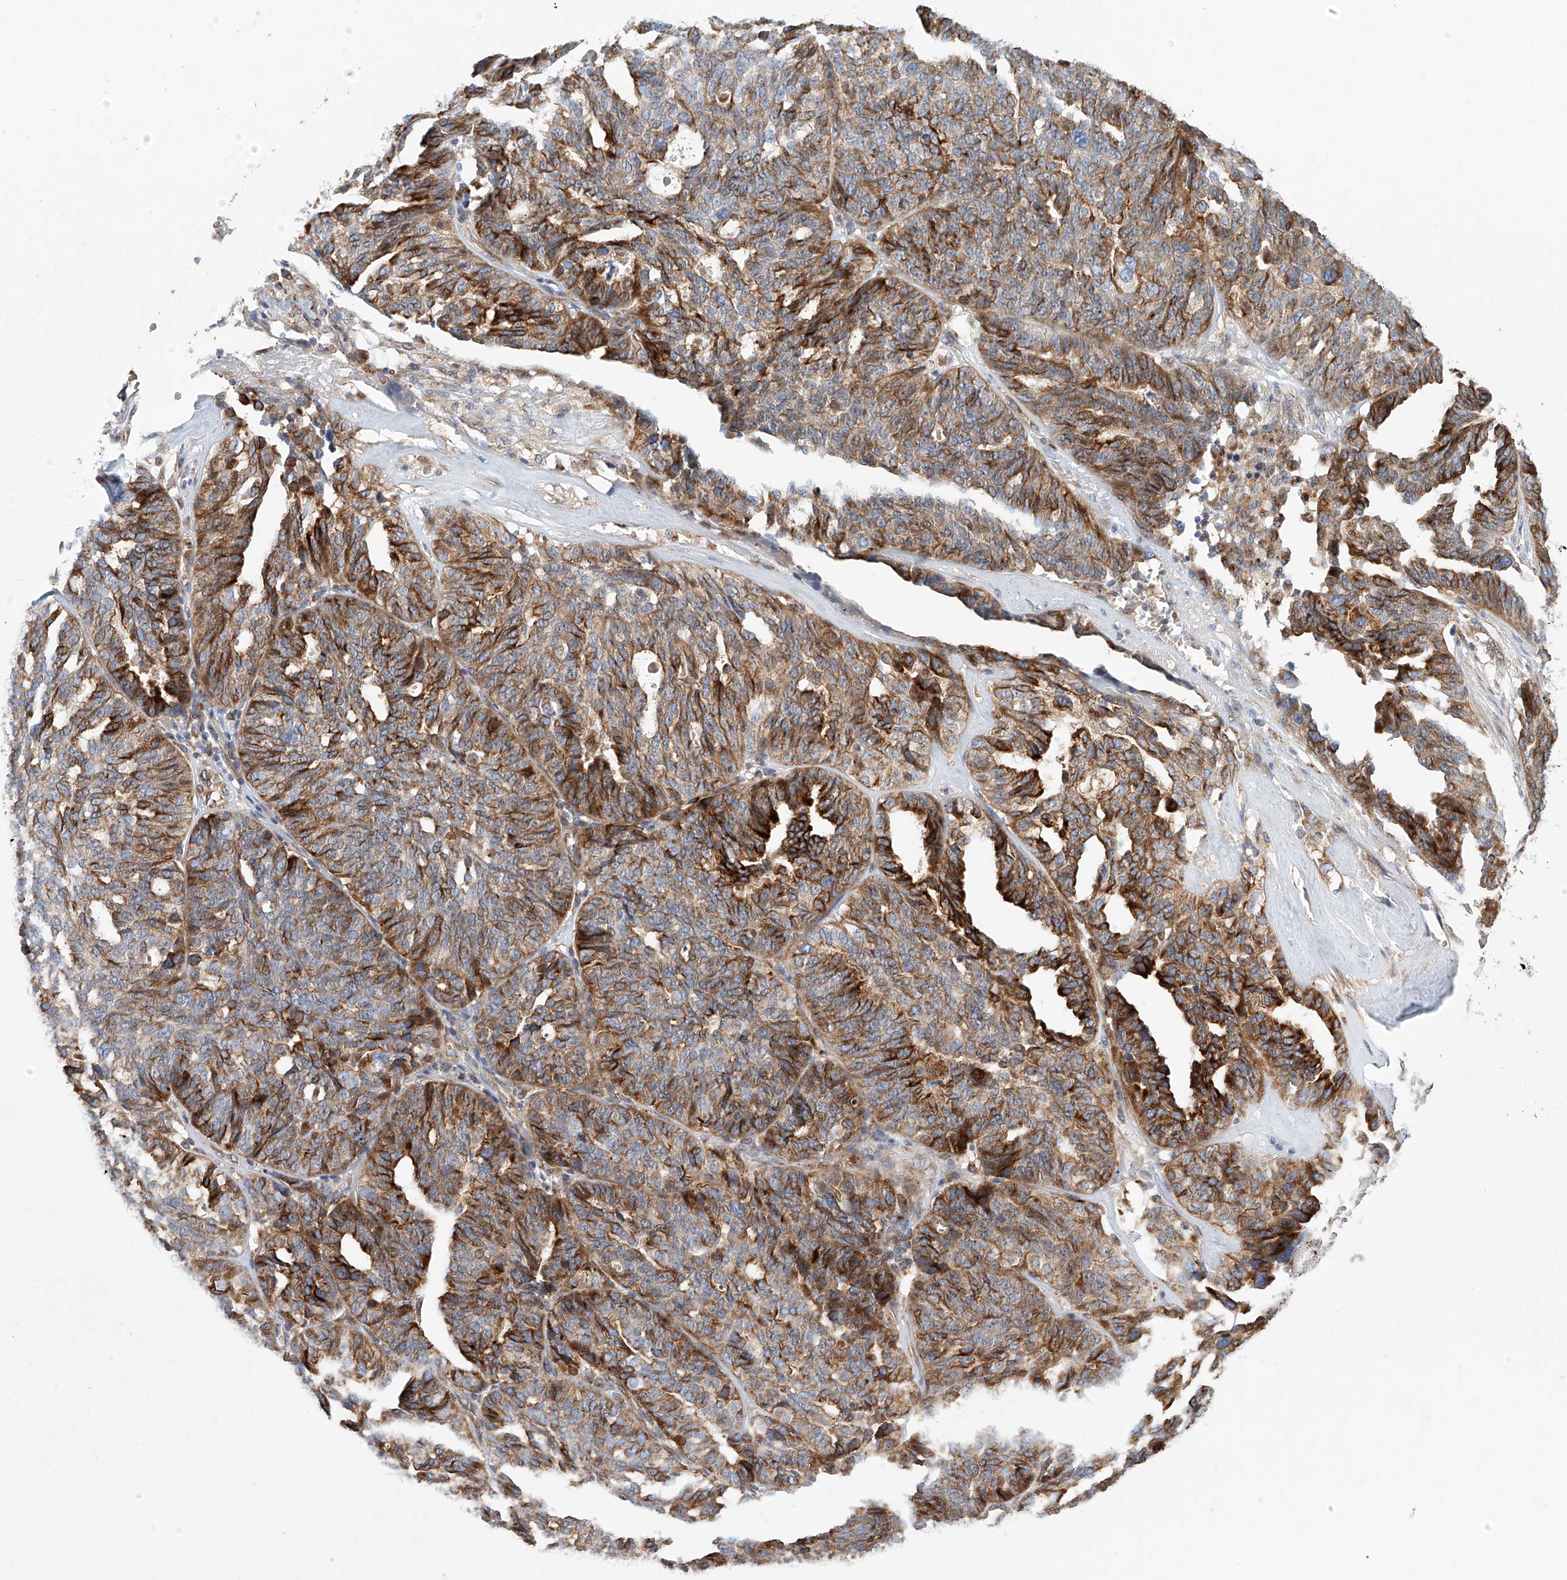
{"staining": {"intensity": "strong", "quantity": "25%-75%", "location": "cytoplasmic/membranous"}, "tissue": "ovarian cancer", "cell_type": "Tumor cells", "image_type": "cancer", "snomed": [{"axis": "morphology", "description": "Cystadenocarcinoma, serous, NOS"}, {"axis": "topography", "description": "Ovary"}], "caption": "Brown immunohistochemical staining in human ovarian serous cystadenocarcinoma exhibits strong cytoplasmic/membranous staining in about 25%-75% of tumor cells.", "gene": "HGSNAT", "patient": {"sex": "female", "age": 59}}